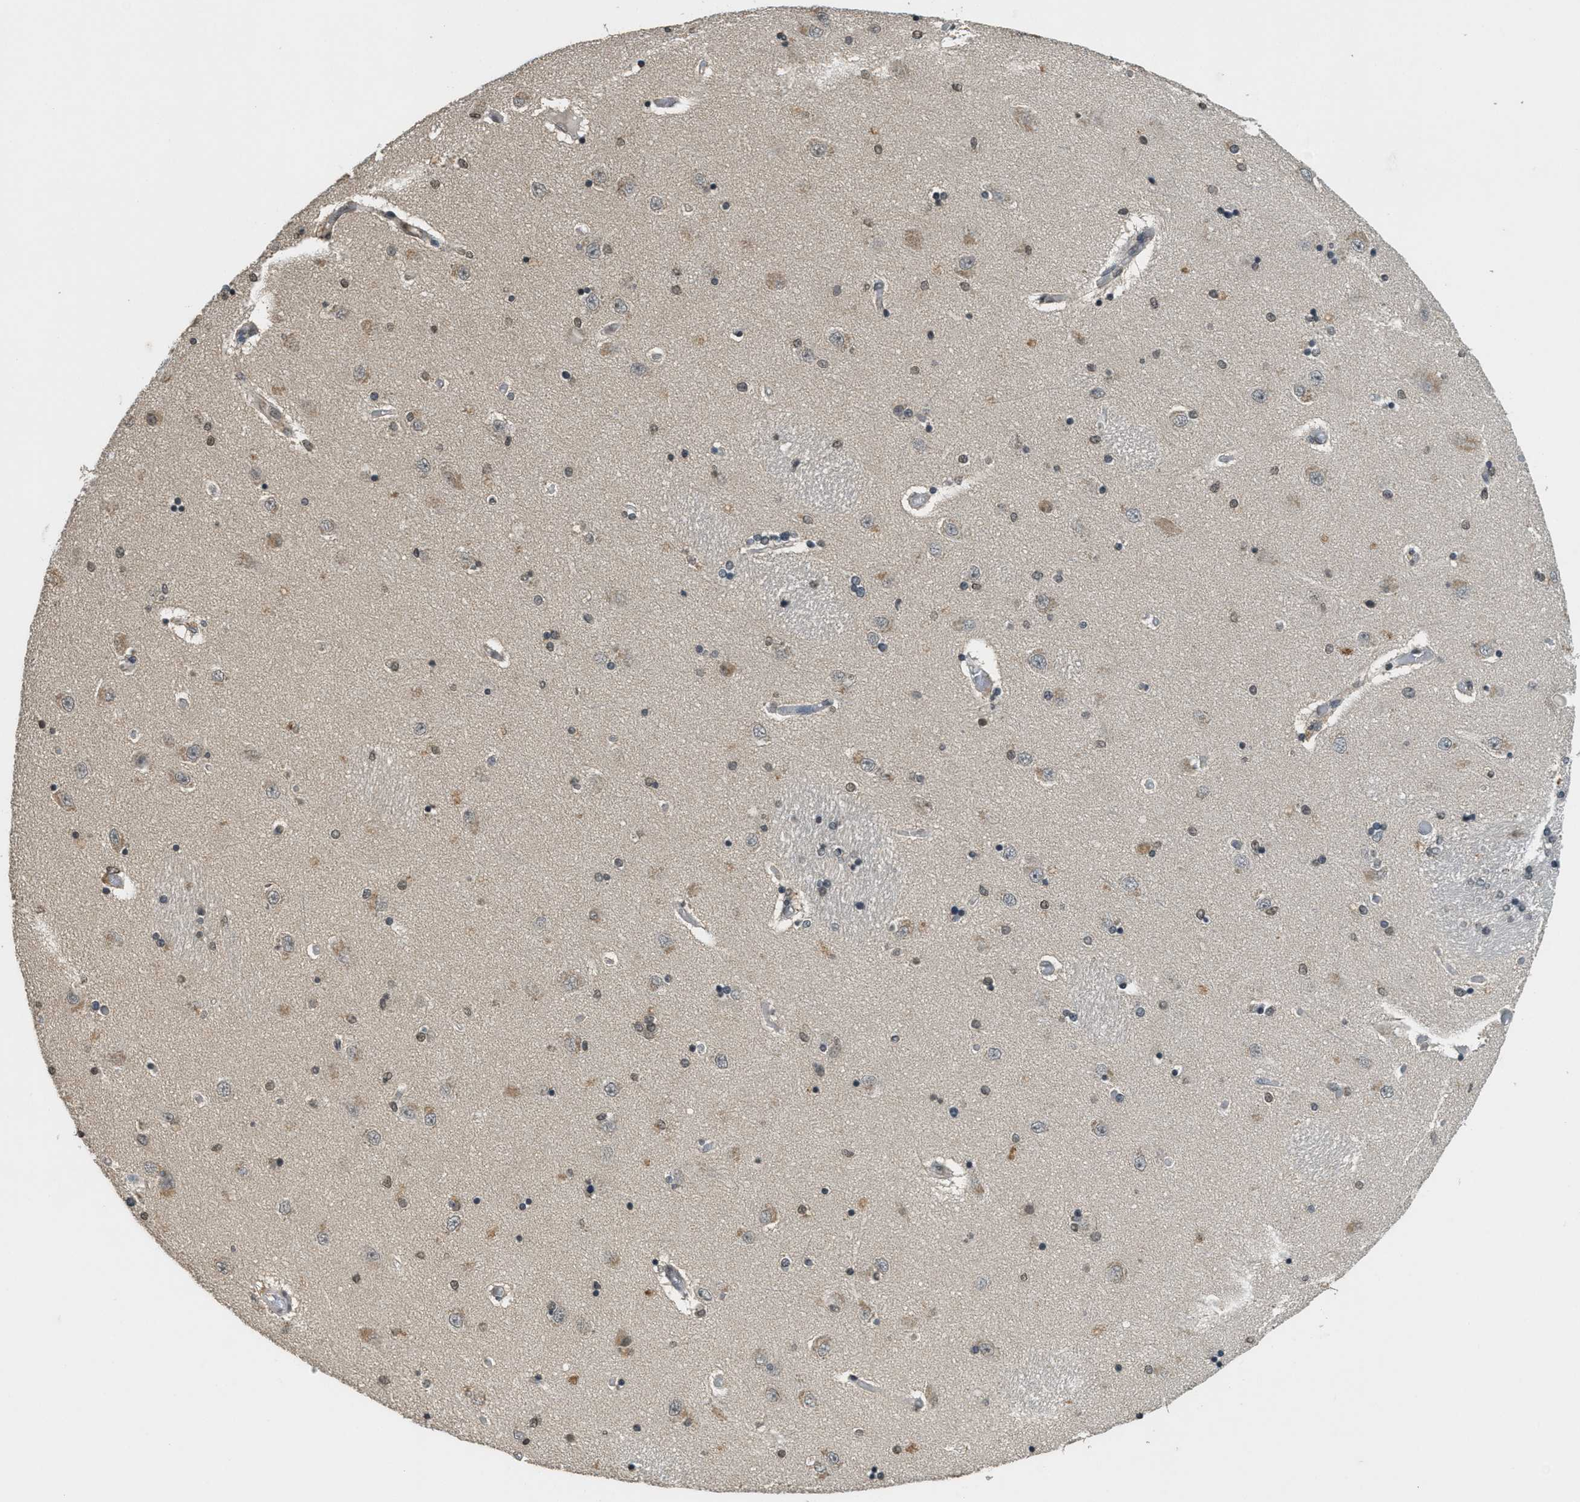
{"staining": {"intensity": "weak", "quantity": "25%-75%", "location": "nuclear"}, "tissue": "hippocampus", "cell_type": "Glial cells", "image_type": "normal", "snomed": [{"axis": "morphology", "description": "Normal tissue, NOS"}, {"axis": "topography", "description": "Hippocampus"}], "caption": "IHC of benign human hippocampus reveals low levels of weak nuclear expression in about 25%-75% of glial cells. (Brightfield microscopy of DAB IHC at high magnification).", "gene": "DNAJB1", "patient": {"sex": "female", "age": 54}}